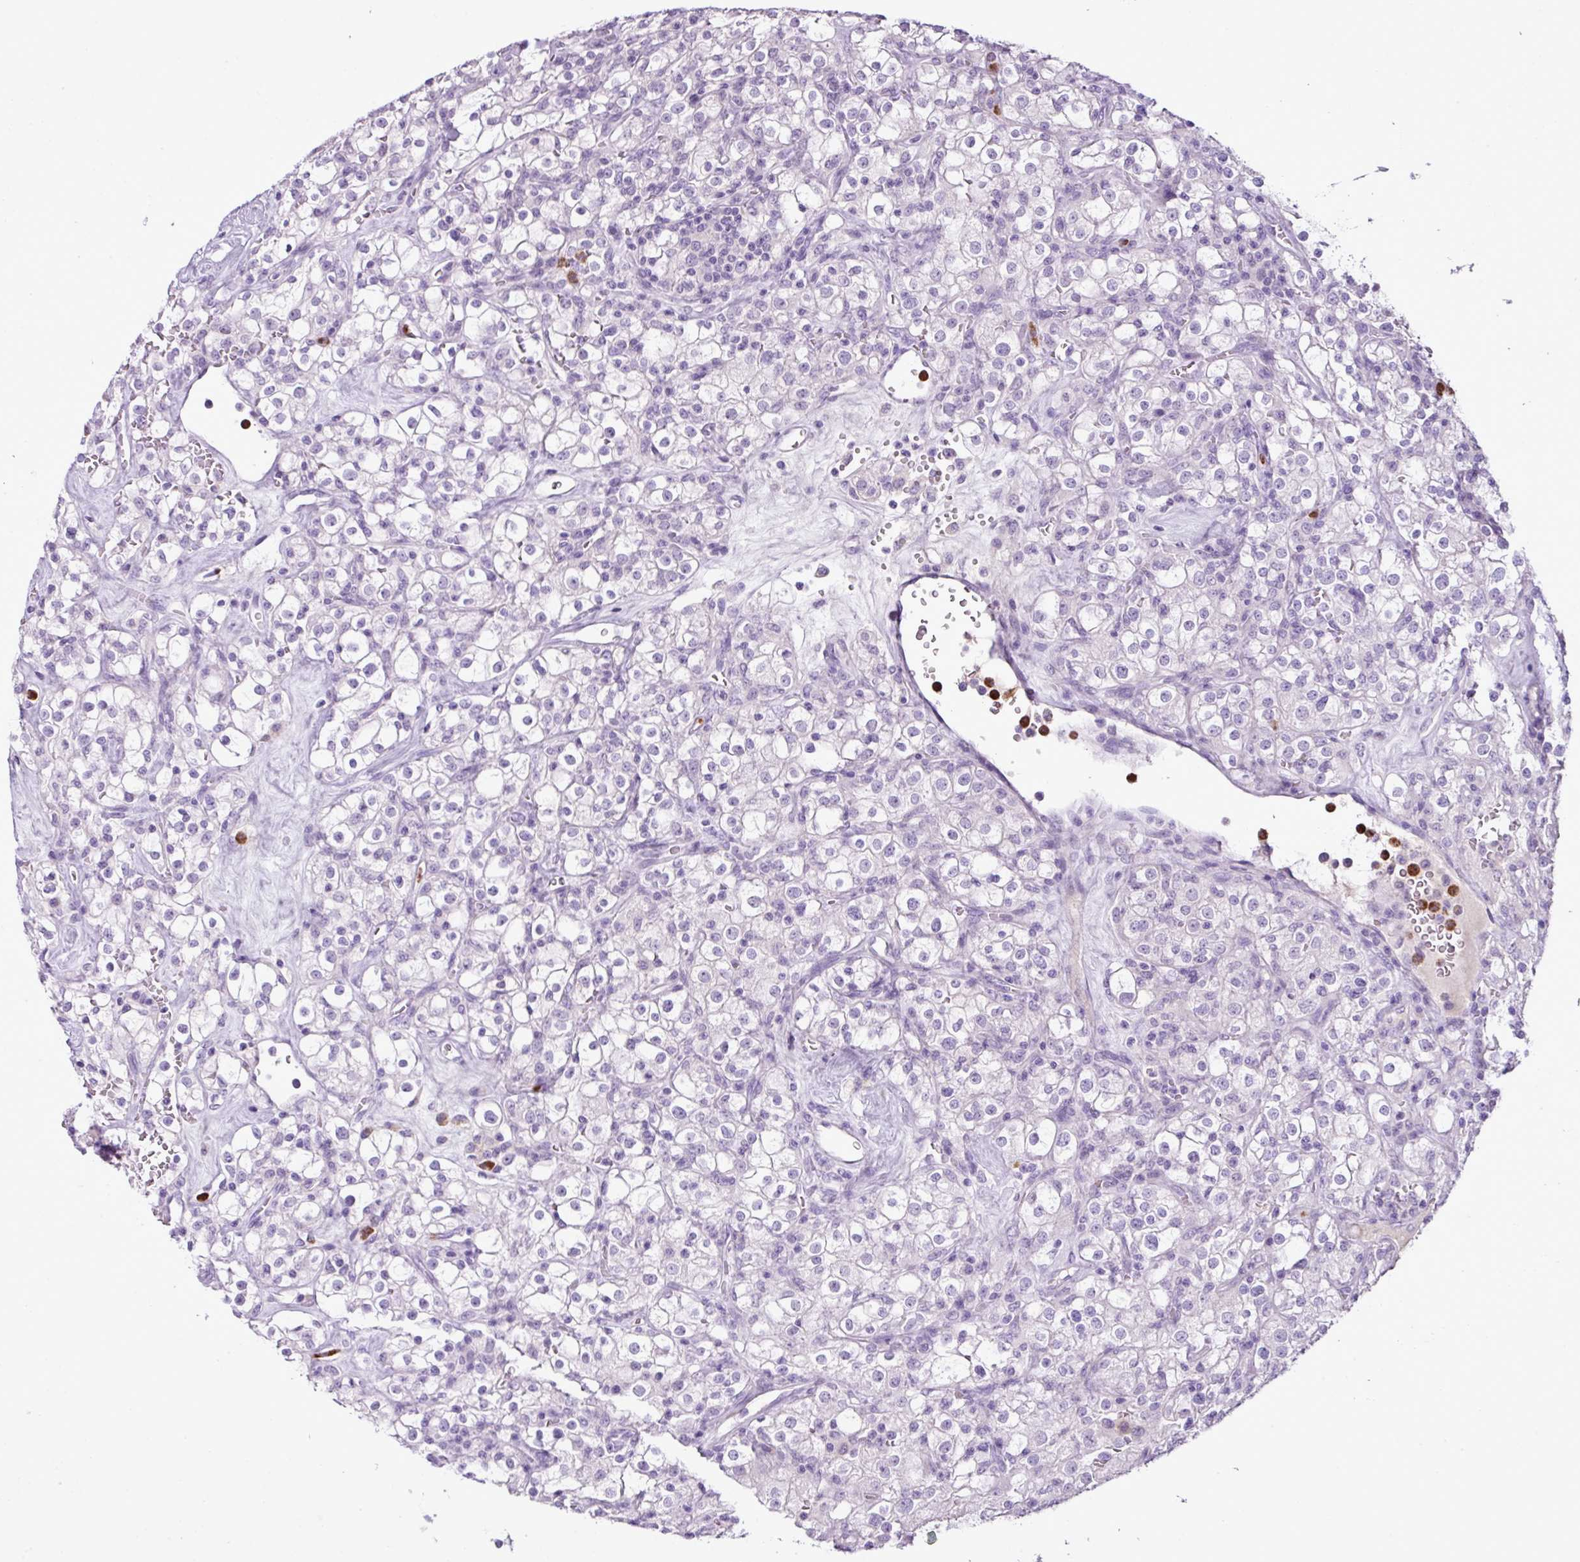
{"staining": {"intensity": "negative", "quantity": "none", "location": "none"}, "tissue": "renal cancer", "cell_type": "Tumor cells", "image_type": "cancer", "snomed": [{"axis": "morphology", "description": "Adenocarcinoma, NOS"}, {"axis": "topography", "description": "Kidney"}], "caption": "This image is of renal cancer (adenocarcinoma) stained with immunohistochemistry (IHC) to label a protein in brown with the nuclei are counter-stained blue. There is no positivity in tumor cells. (DAB immunohistochemistry visualized using brightfield microscopy, high magnification).", "gene": "HTR3E", "patient": {"sex": "female", "age": 74}}